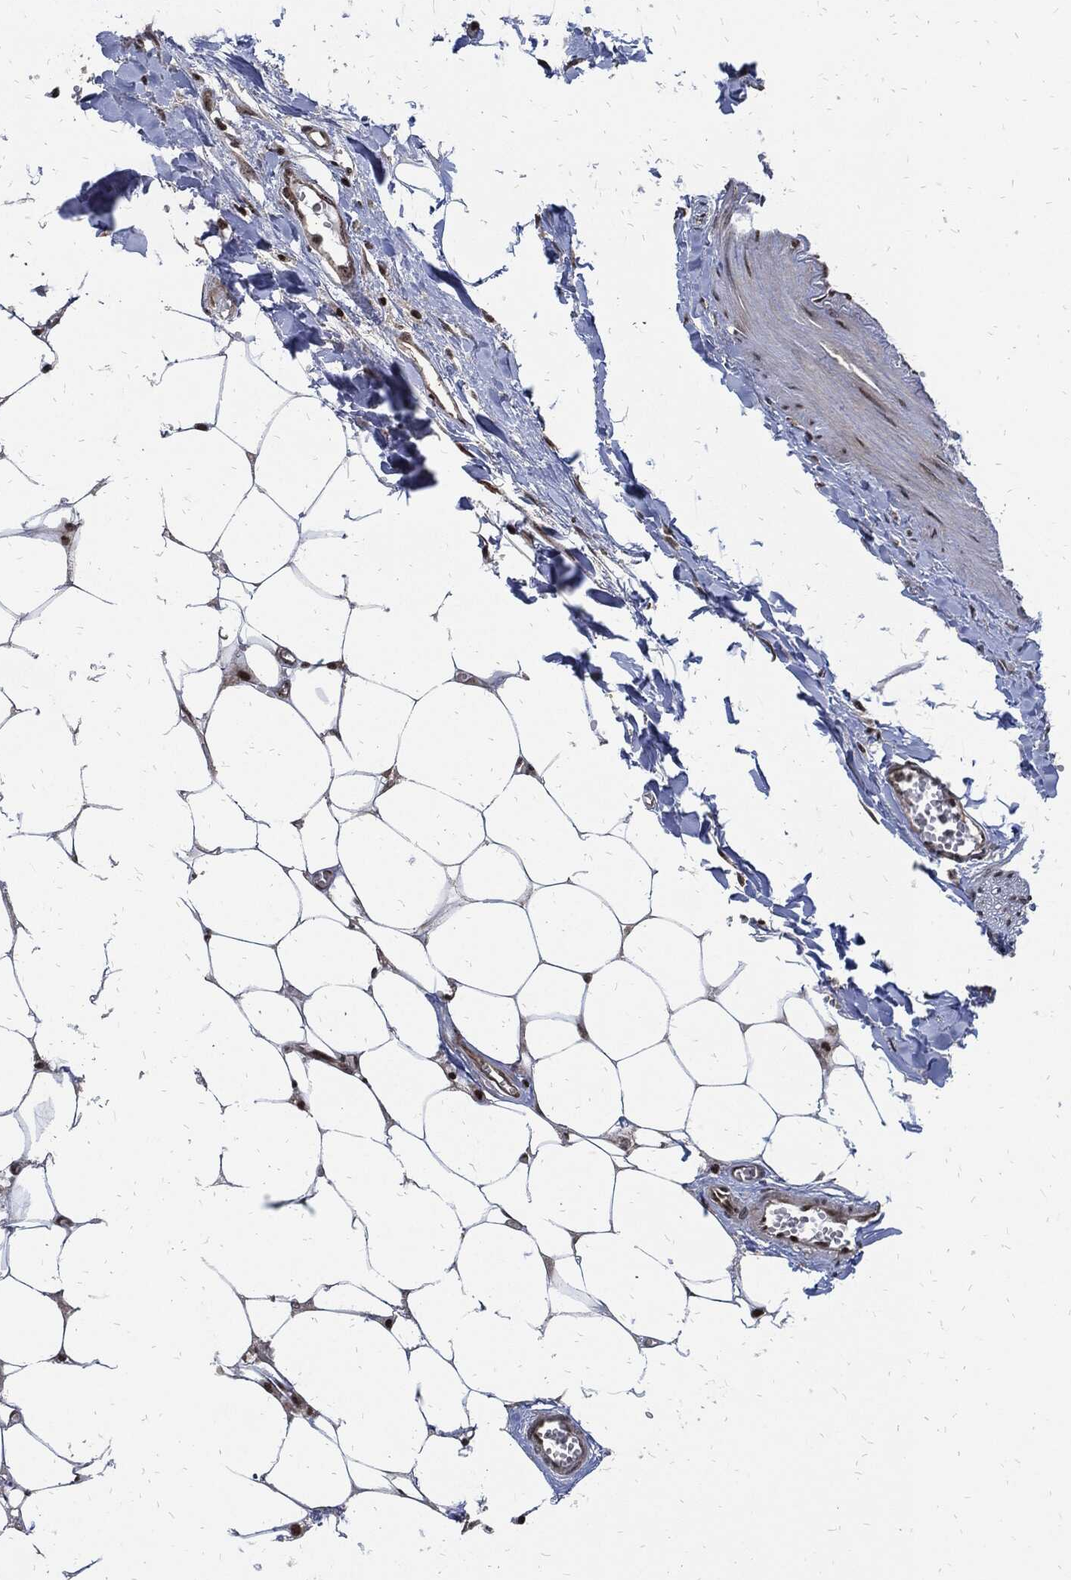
{"staining": {"intensity": "strong", "quantity": "<25%", "location": "nuclear"}, "tissue": "adipose tissue", "cell_type": "Adipocytes", "image_type": "normal", "snomed": [{"axis": "morphology", "description": "Normal tissue, NOS"}, {"axis": "morphology", "description": "Squamous cell carcinoma, NOS"}, {"axis": "topography", "description": "Cartilage tissue"}, {"axis": "topography", "description": "Lung"}], "caption": "The immunohistochemical stain labels strong nuclear staining in adipocytes of benign adipose tissue. Using DAB (3,3'-diaminobenzidine) (brown) and hematoxylin (blue) stains, captured at high magnification using brightfield microscopy.", "gene": "ZNF775", "patient": {"sex": "male", "age": 66}}